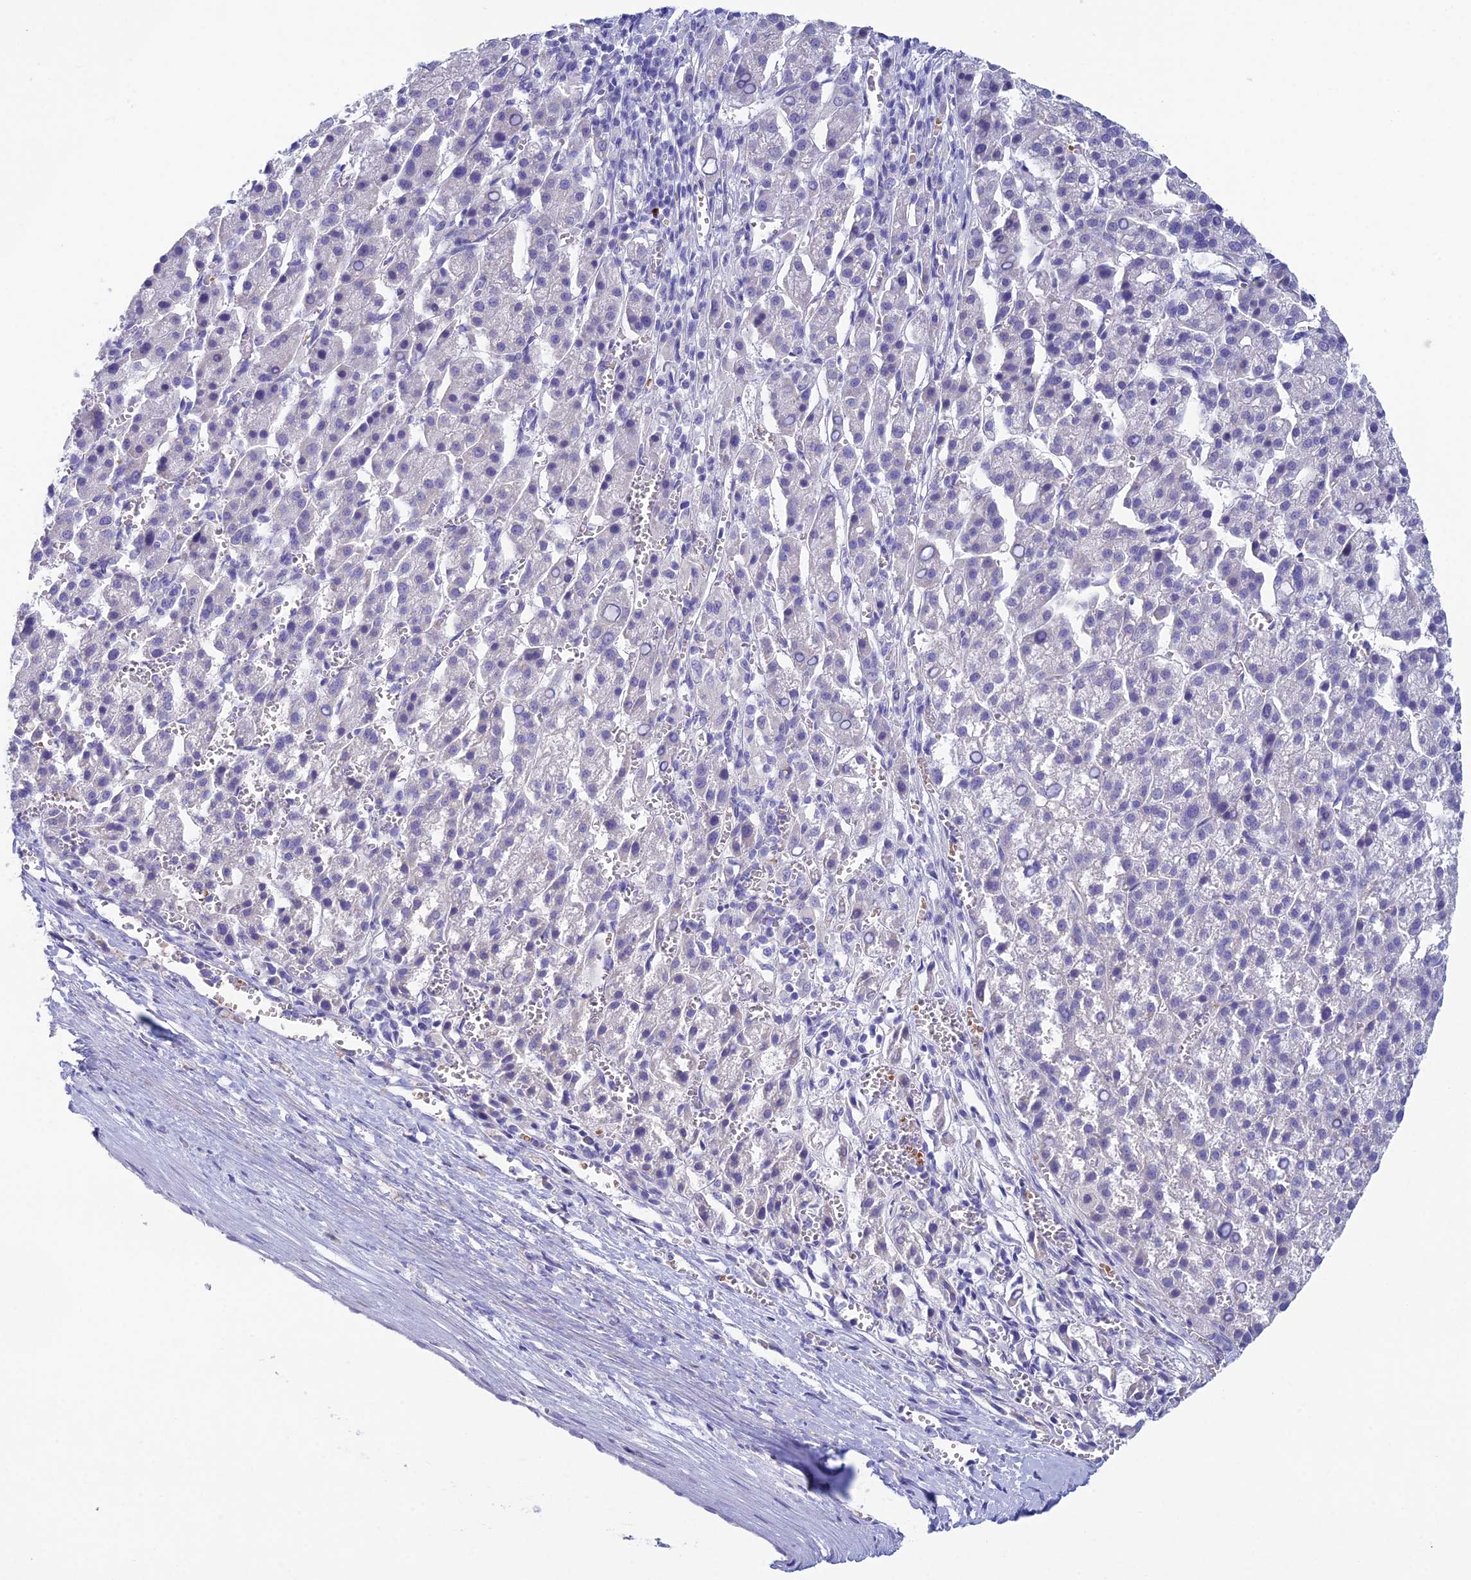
{"staining": {"intensity": "negative", "quantity": "none", "location": "none"}, "tissue": "liver cancer", "cell_type": "Tumor cells", "image_type": "cancer", "snomed": [{"axis": "morphology", "description": "Carcinoma, Hepatocellular, NOS"}, {"axis": "topography", "description": "Liver"}], "caption": "Immunohistochemistry (IHC) of human hepatocellular carcinoma (liver) displays no expression in tumor cells.", "gene": "ZNF564", "patient": {"sex": "female", "age": 58}}